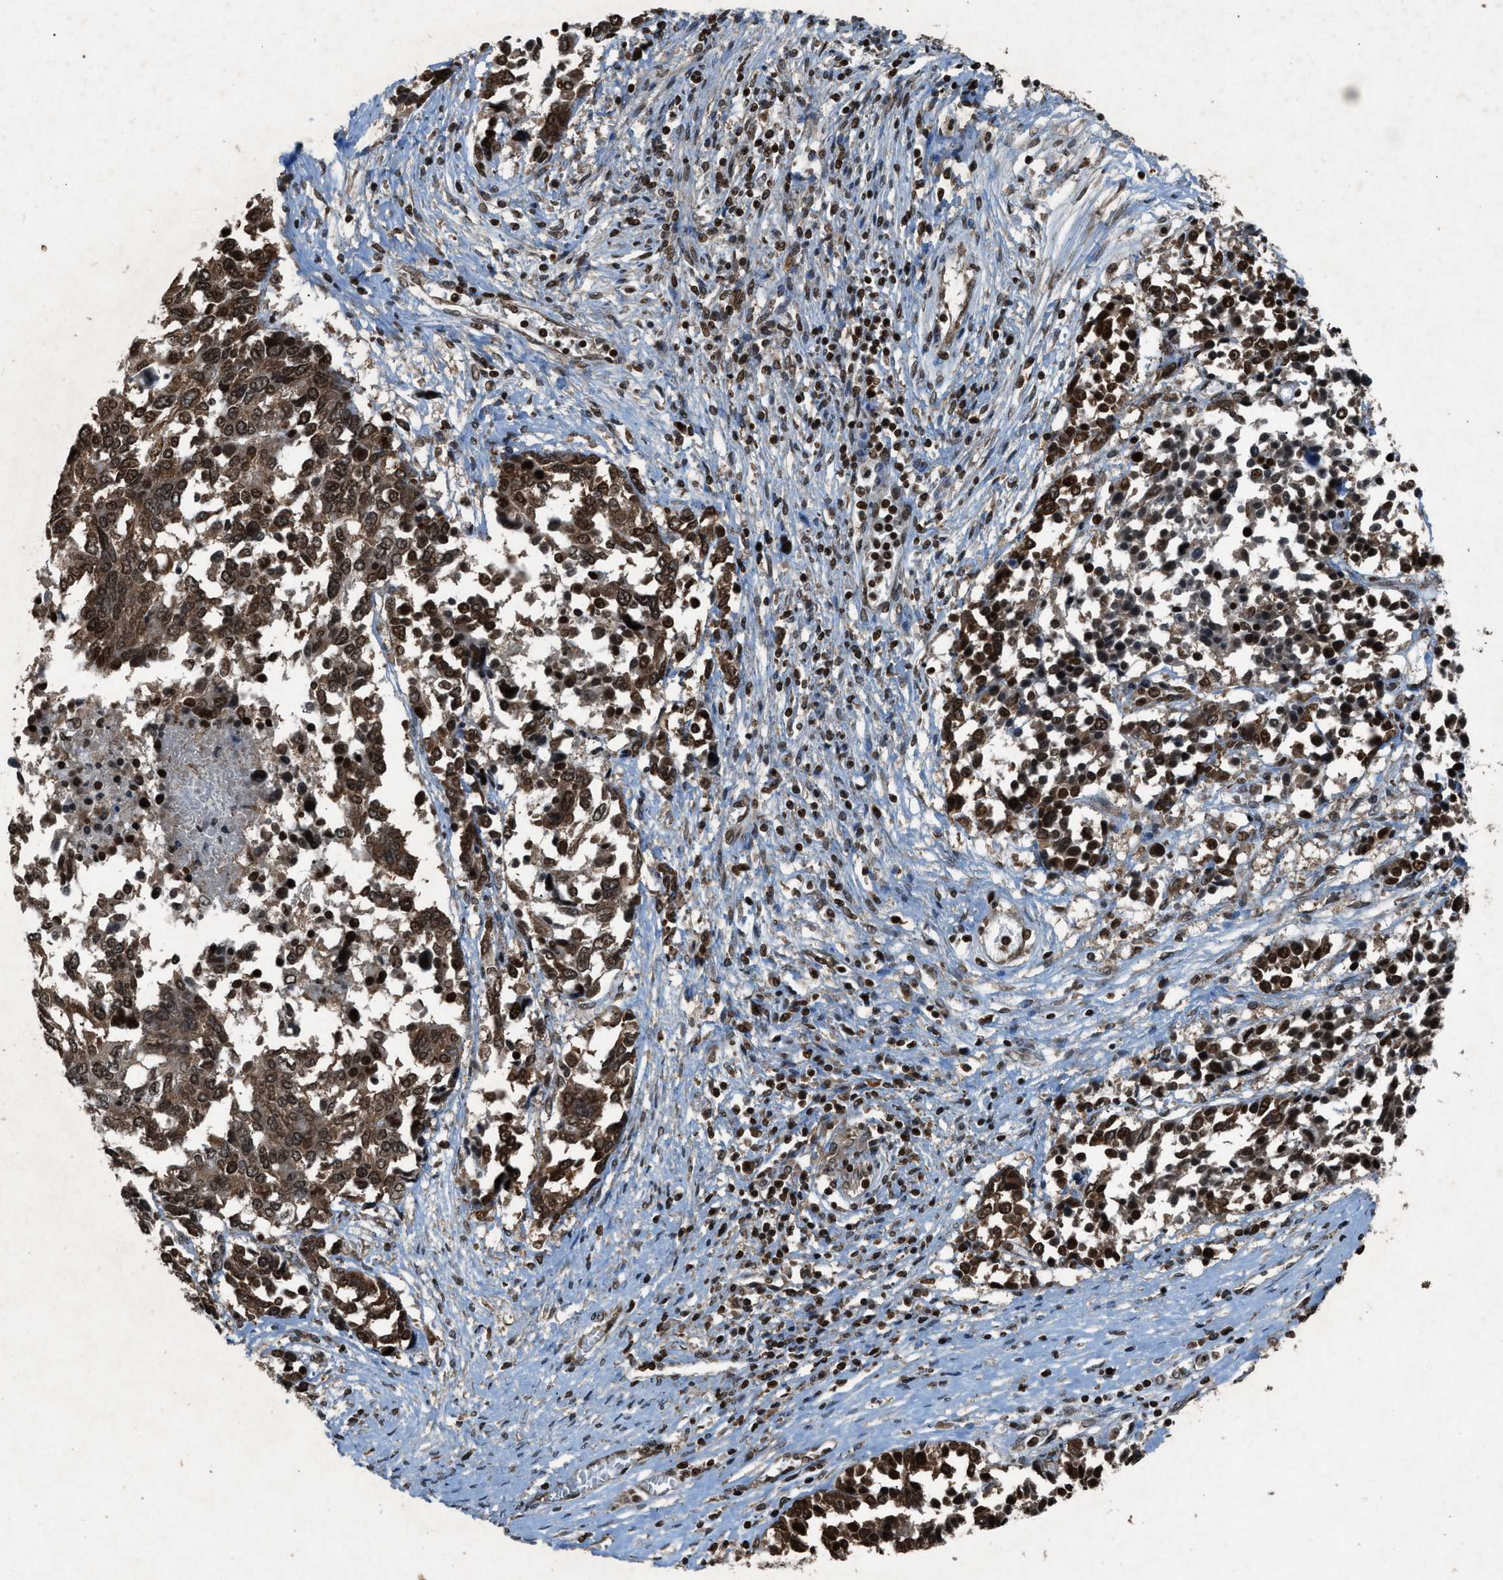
{"staining": {"intensity": "moderate", "quantity": ">75%", "location": "cytoplasmic/membranous,nuclear"}, "tissue": "ovarian cancer", "cell_type": "Tumor cells", "image_type": "cancer", "snomed": [{"axis": "morphology", "description": "Cystadenocarcinoma, serous, NOS"}, {"axis": "topography", "description": "Ovary"}], "caption": "Serous cystadenocarcinoma (ovarian) stained for a protein (brown) displays moderate cytoplasmic/membranous and nuclear positive staining in about >75% of tumor cells.", "gene": "NXF1", "patient": {"sex": "female", "age": 44}}